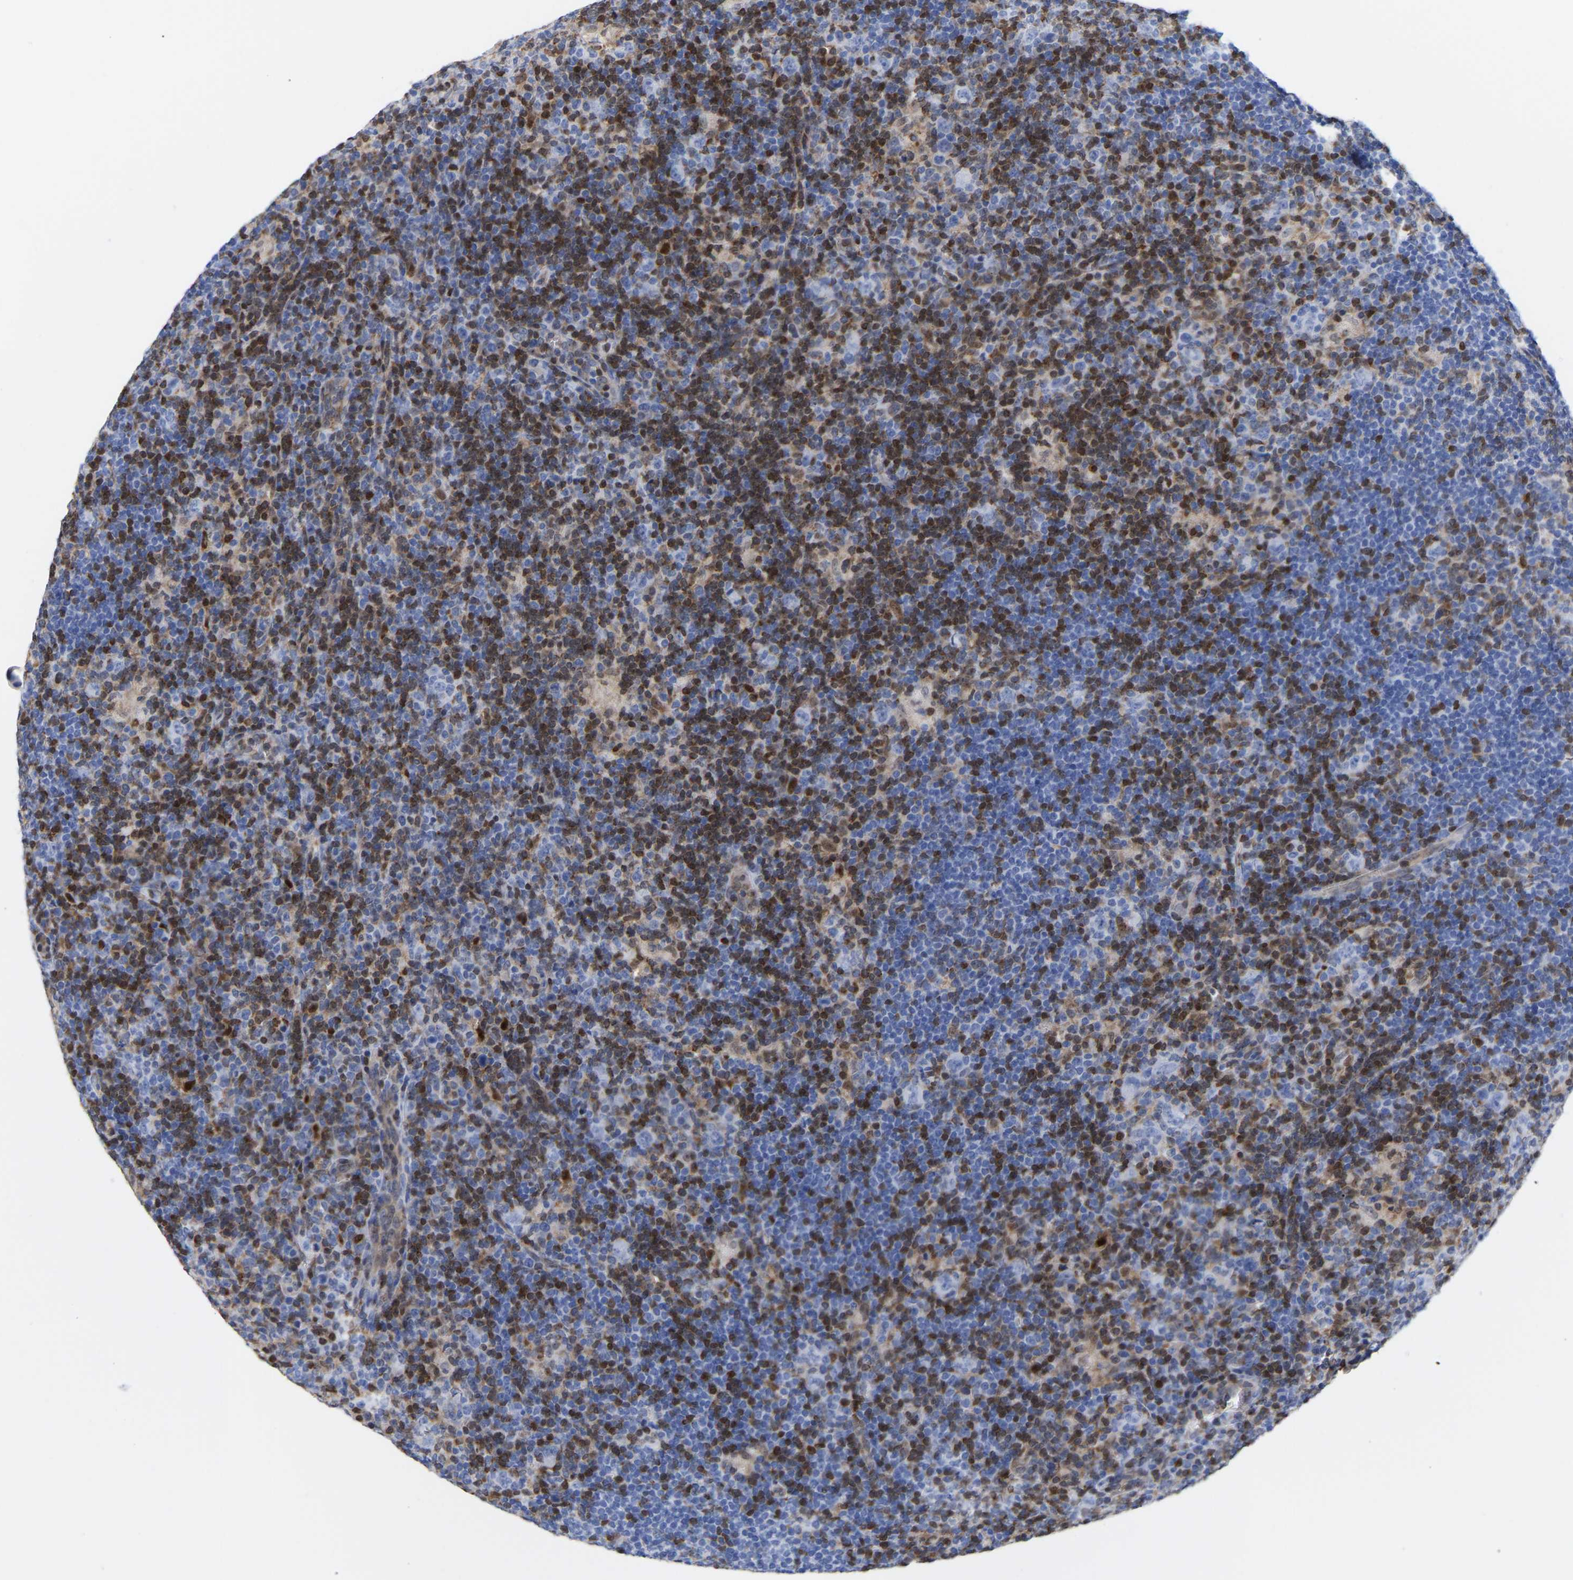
{"staining": {"intensity": "negative", "quantity": "none", "location": "none"}, "tissue": "lymphoma", "cell_type": "Tumor cells", "image_type": "cancer", "snomed": [{"axis": "morphology", "description": "Hodgkin's disease, NOS"}, {"axis": "topography", "description": "Lymph node"}], "caption": "The immunohistochemistry (IHC) photomicrograph has no significant staining in tumor cells of lymphoma tissue.", "gene": "GIMAP4", "patient": {"sex": "female", "age": 57}}